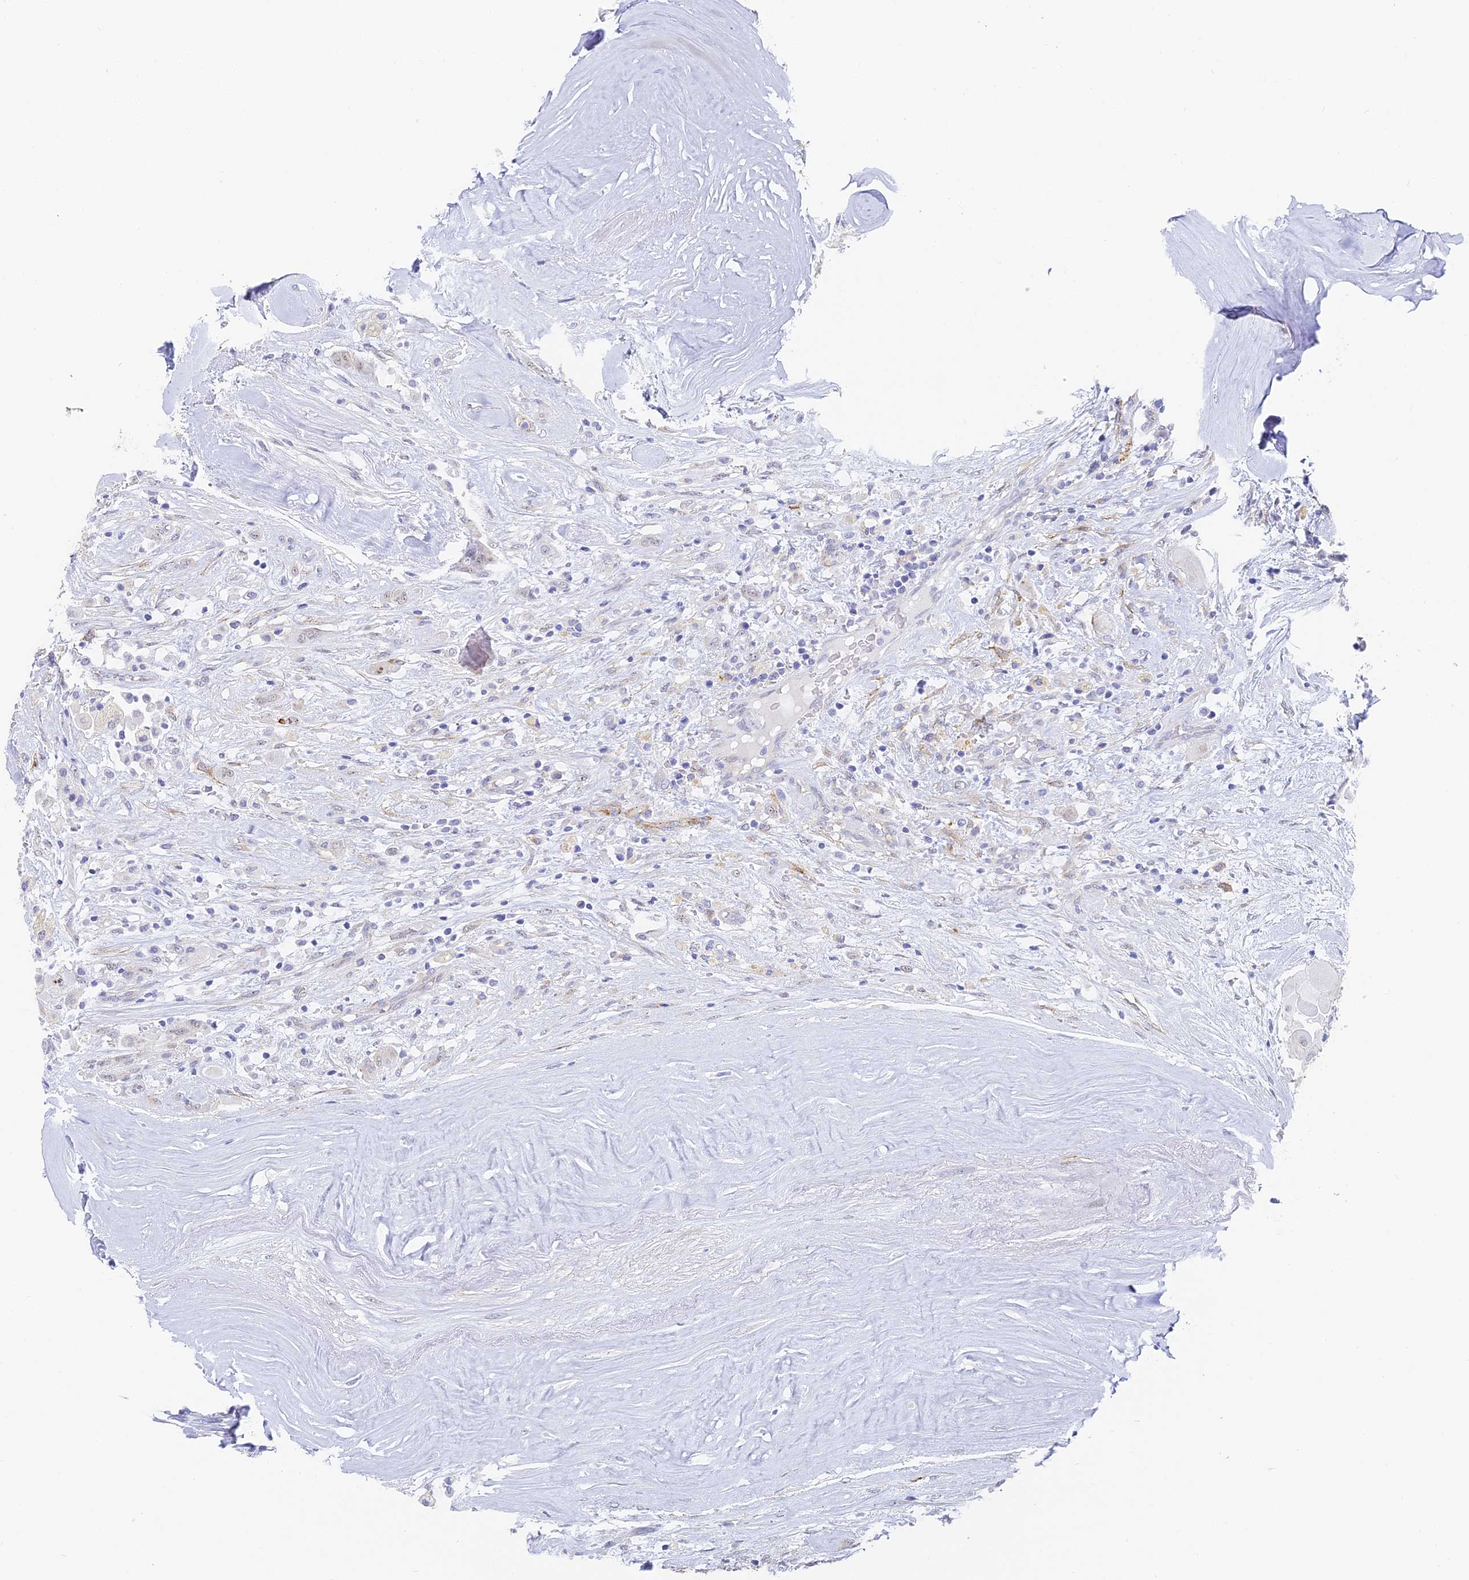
{"staining": {"intensity": "weak", "quantity": "<25%", "location": "cytoplasmic/membranous"}, "tissue": "thyroid cancer", "cell_type": "Tumor cells", "image_type": "cancer", "snomed": [{"axis": "morphology", "description": "Papillary adenocarcinoma, NOS"}, {"axis": "topography", "description": "Thyroid gland"}], "caption": "An image of human thyroid cancer is negative for staining in tumor cells. The staining is performed using DAB (3,3'-diaminobenzidine) brown chromogen with nuclei counter-stained in using hematoxylin.", "gene": "GJA1", "patient": {"sex": "female", "age": 59}}